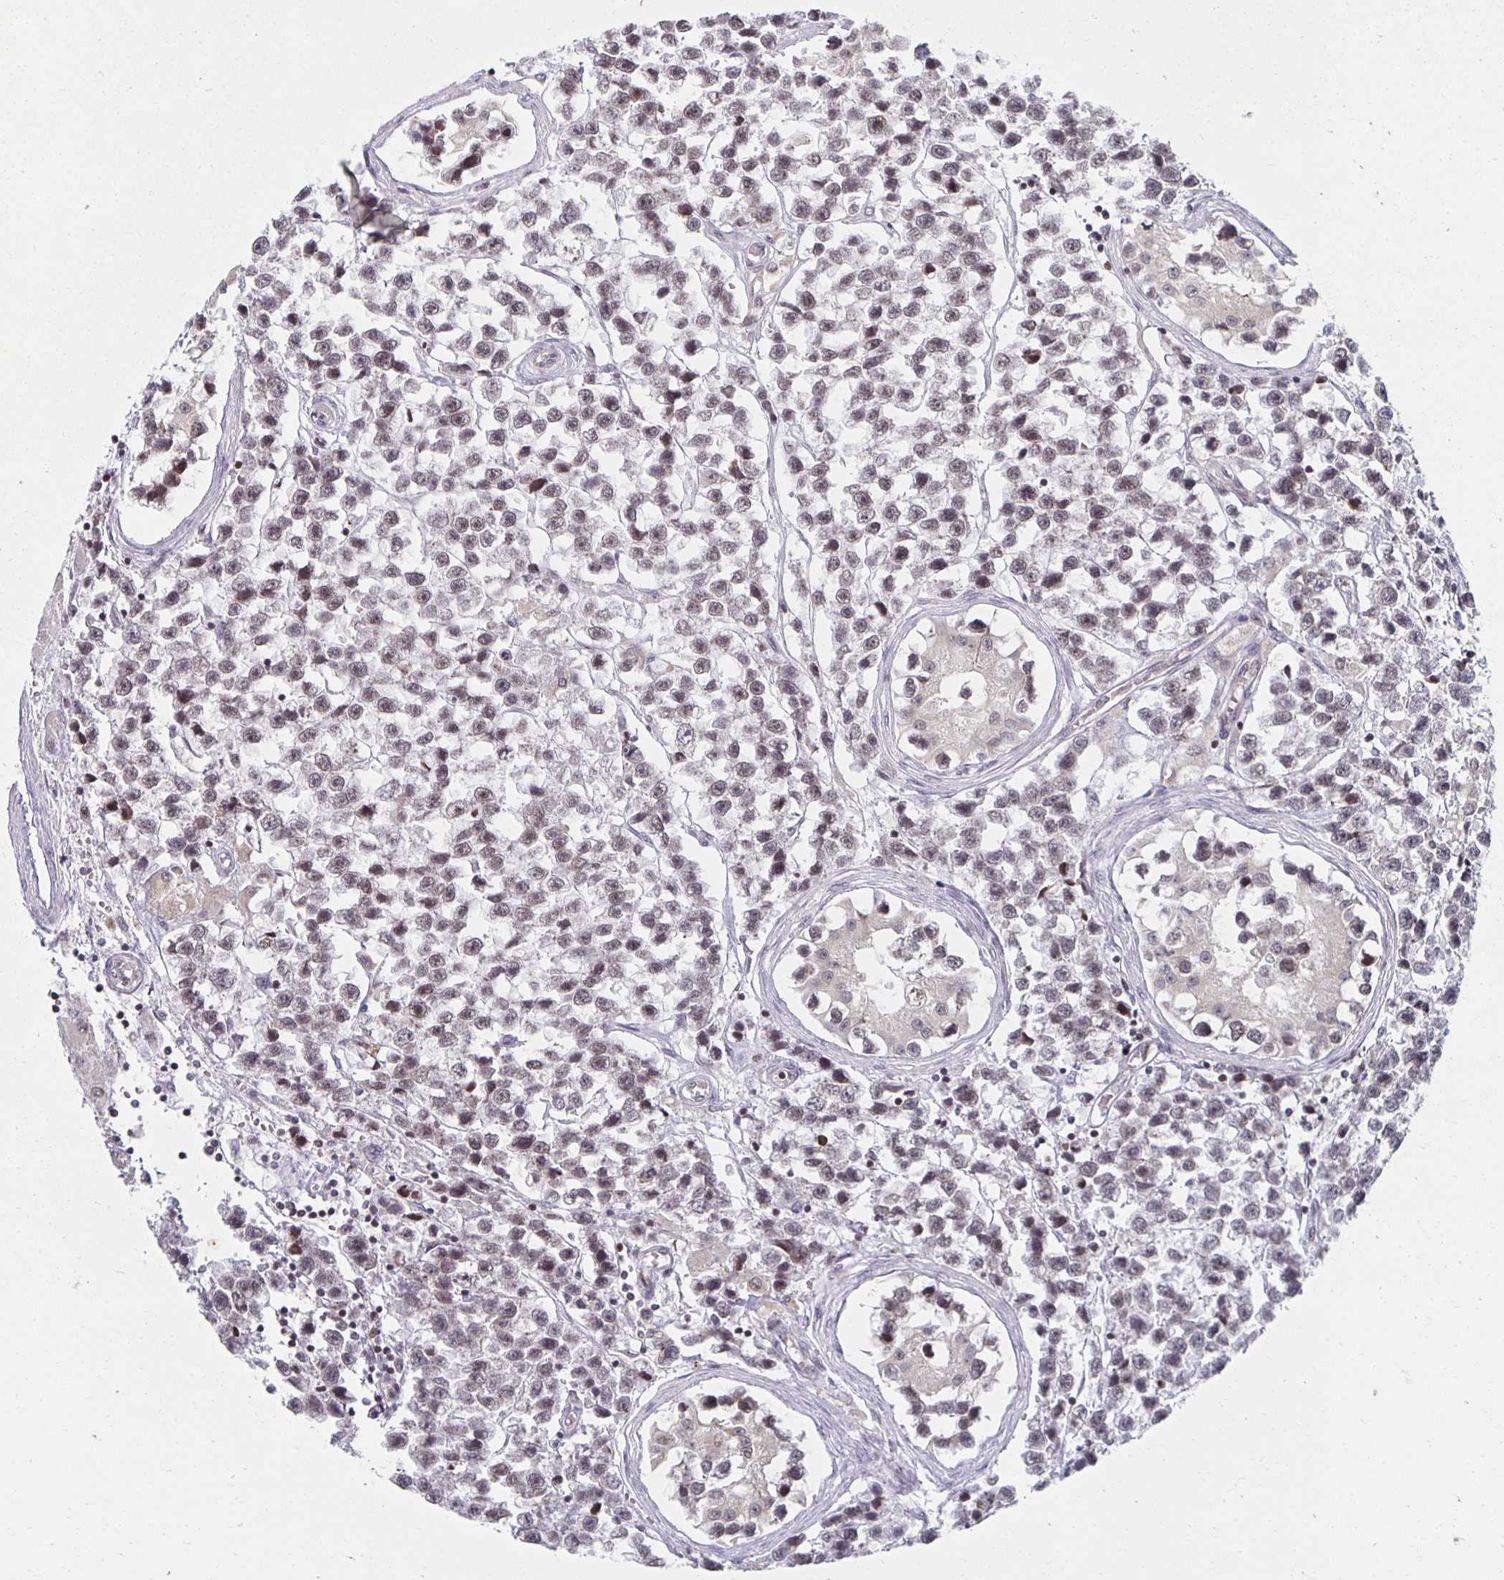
{"staining": {"intensity": "weak", "quantity": ">75%", "location": "nuclear"}, "tissue": "testis cancer", "cell_type": "Tumor cells", "image_type": "cancer", "snomed": [{"axis": "morphology", "description": "Seminoma, NOS"}, {"axis": "topography", "description": "Testis"}], "caption": "IHC (DAB) staining of human testis cancer (seminoma) reveals weak nuclear protein positivity in about >75% of tumor cells.", "gene": "HCFC1R1", "patient": {"sex": "male", "age": 26}}